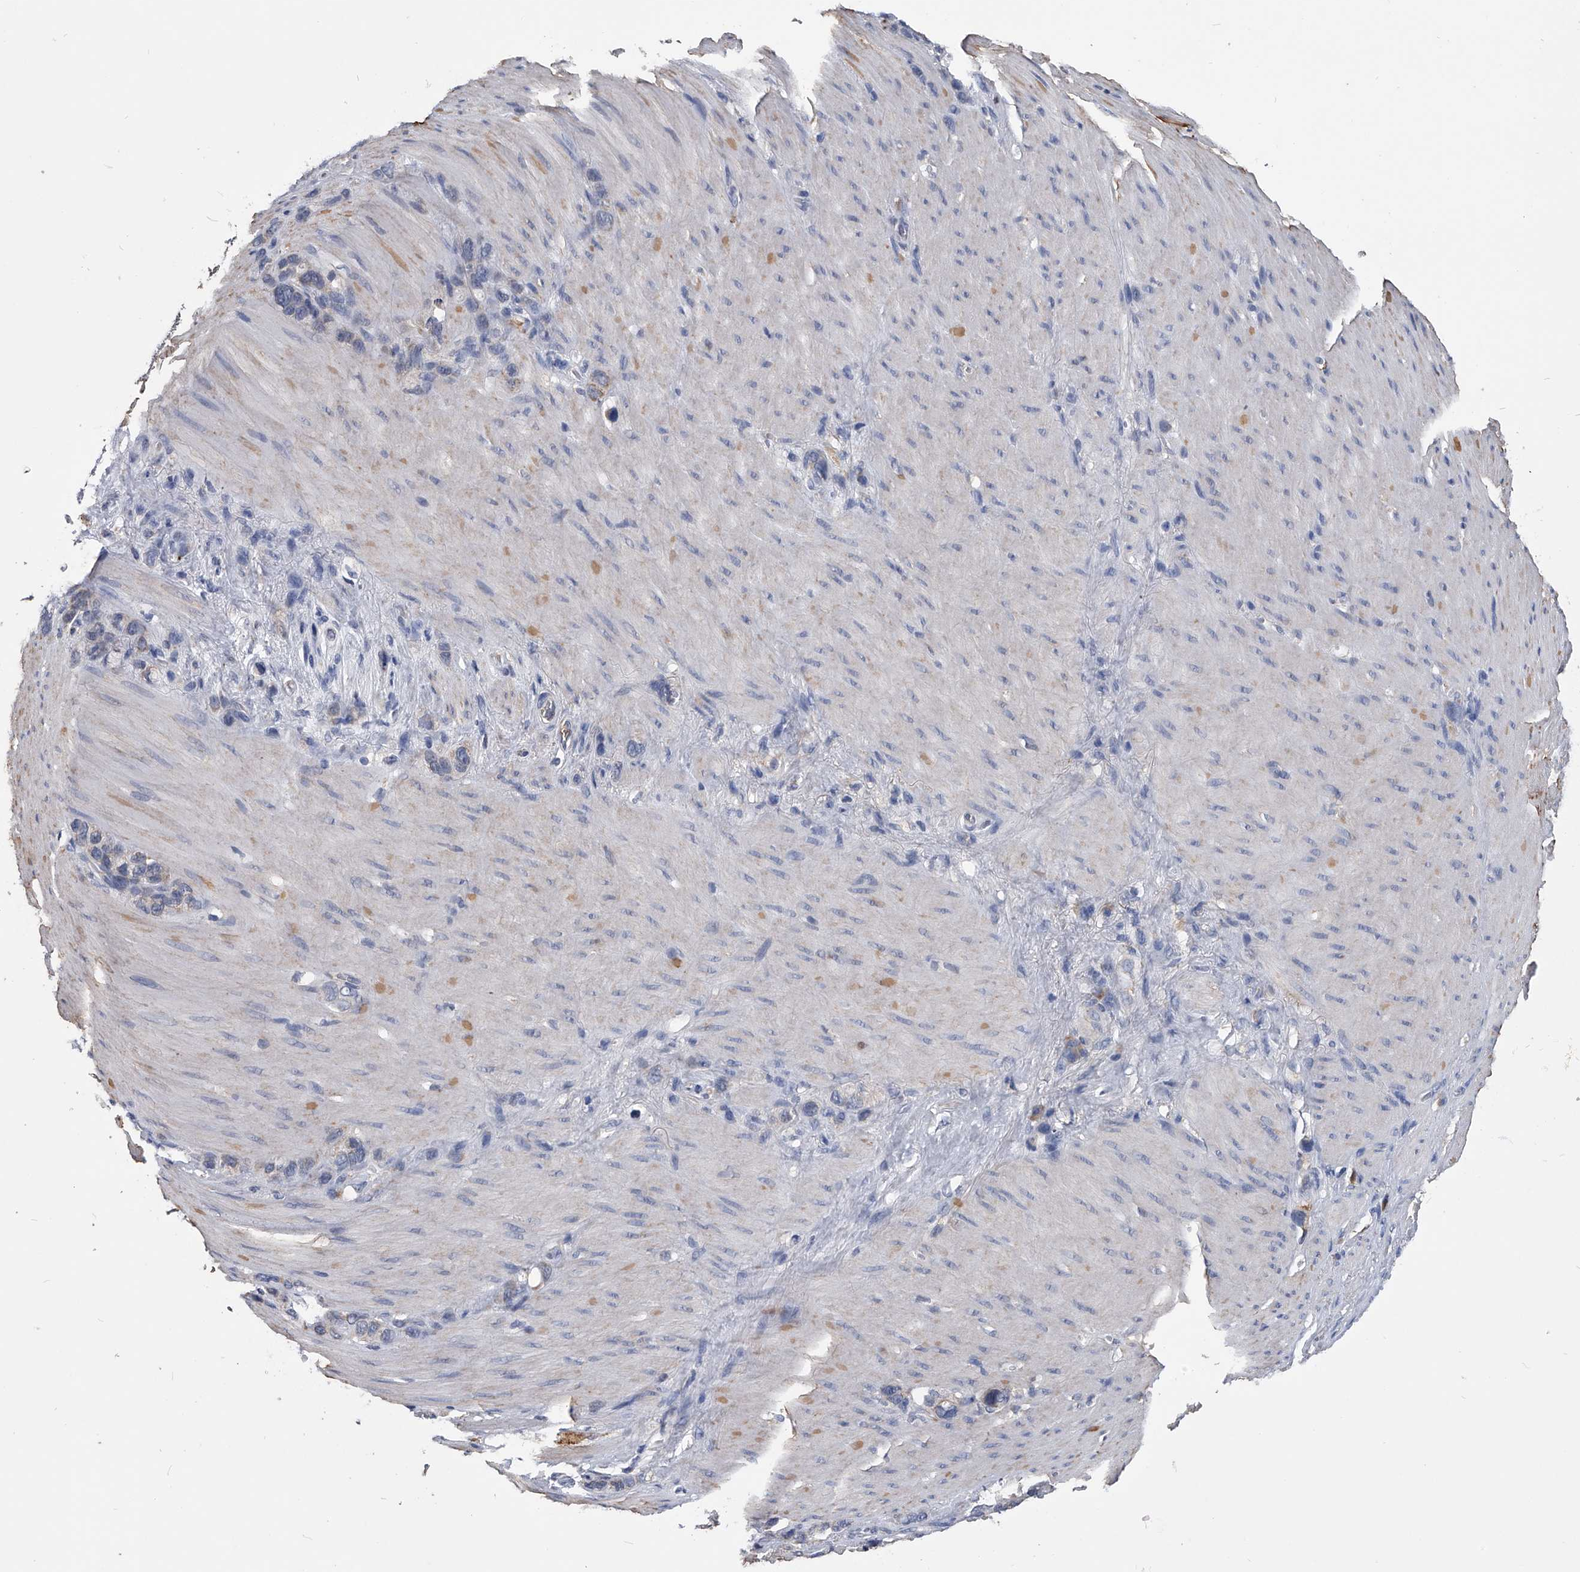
{"staining": {"intensity": "negative", "quantity": "none", "location": "none"}, "tissue": "stomach cancer", "cell_type": "Tumor cells", "image_type": "cancer", "snomed": [{"axis": "morphology", "description": "Normal tissue, NOS"}, {"axis": "morphology", "description": "Adenocarcinoma, NOS"}, {"axis": "morphology", "description": "Adenocarcinoma, High grade"}, {"axis": "topography", "description": "Stomach, upper"}, {"axis": "topography", "description": "Stomach"}], "caption": "The image exhibits no significant expression in tumor cells of stomach cancer (adenocarcinoma (high-grade)).", "gene": "OAT", "patient": {"sex": "female", "age": 65}}